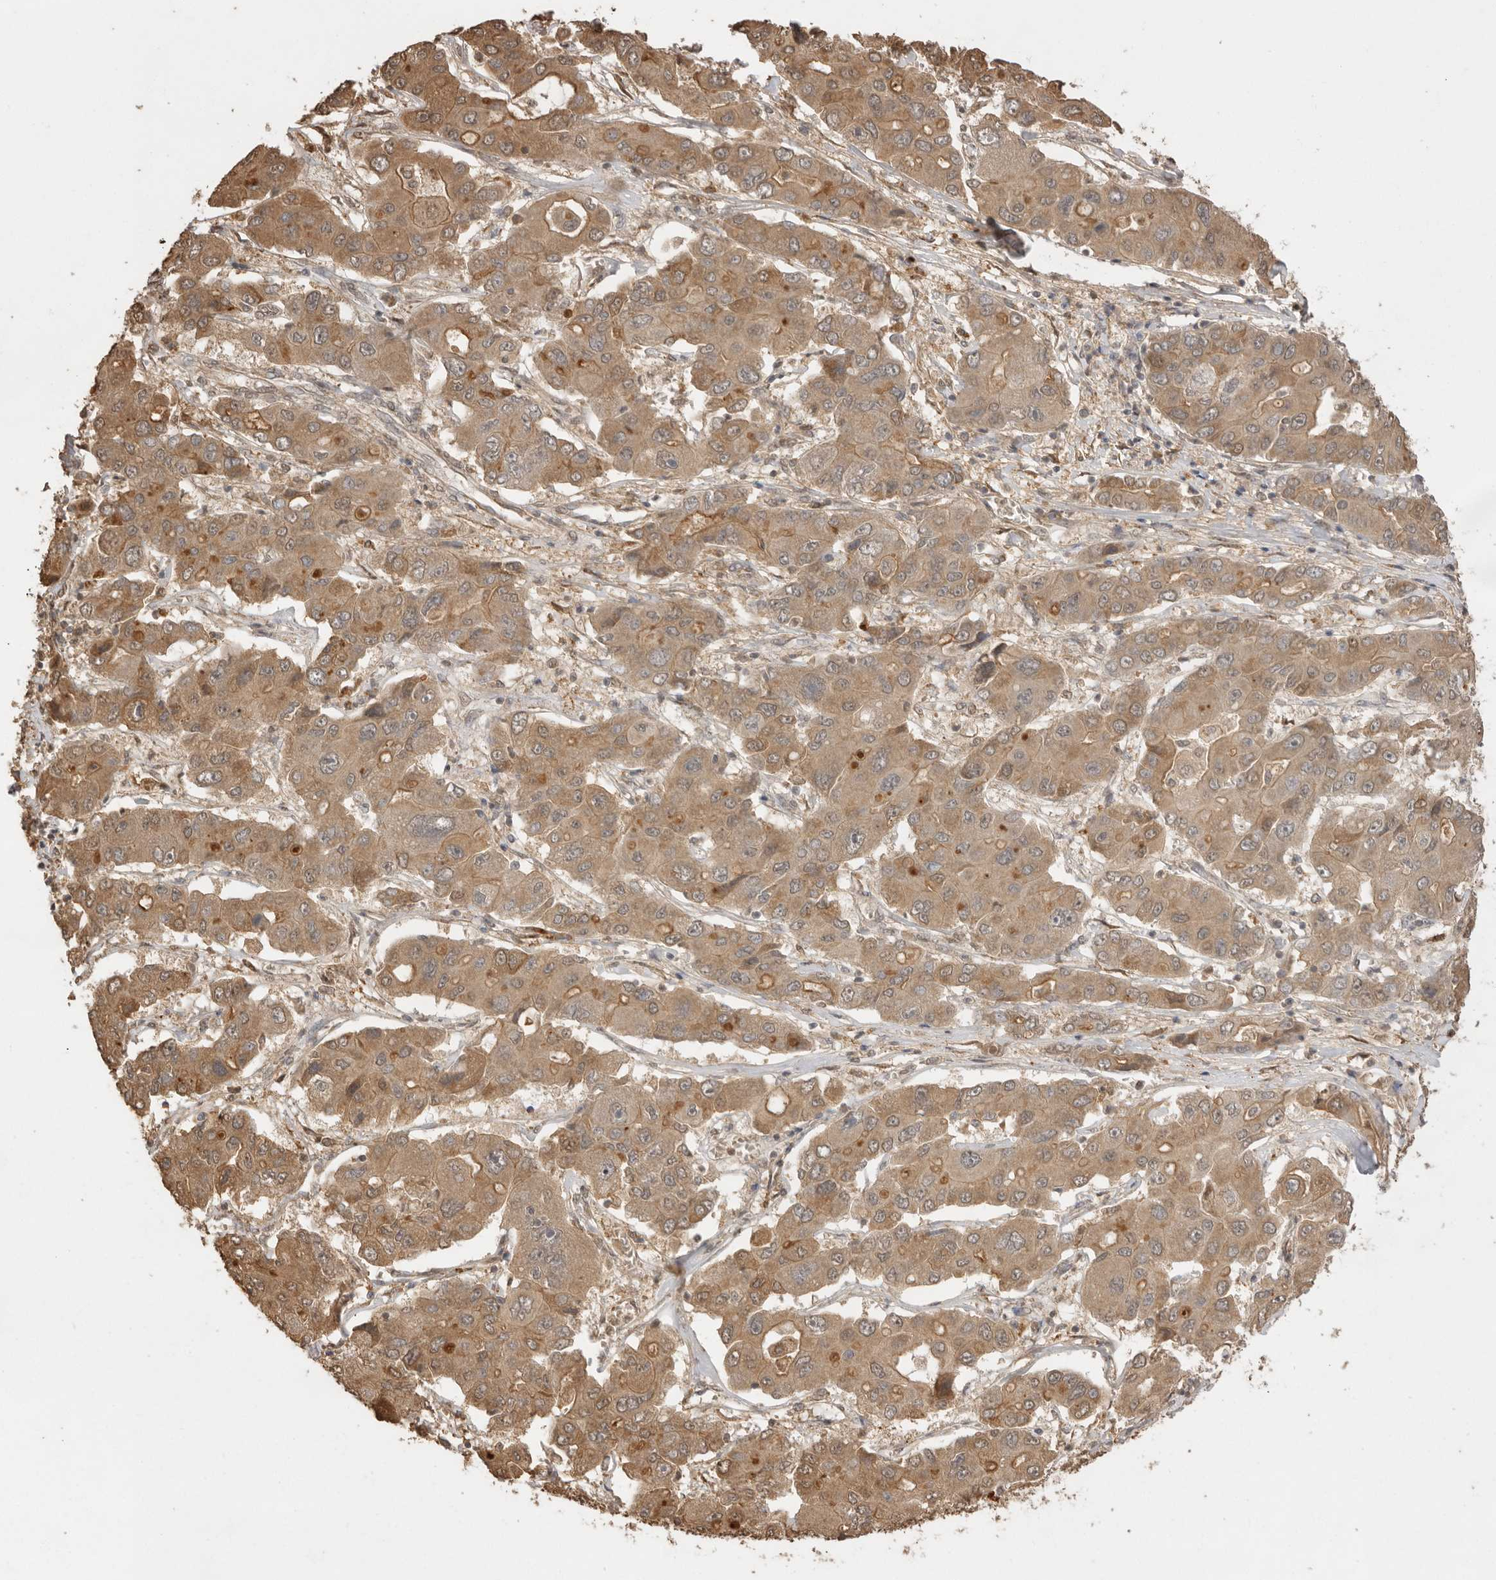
{"staining": {"intensity": "moderate", "quantity": ">75%", "location": "cytoplasmic/membranous"}, "tissue": "liver cancer", "cell_type": "Tumor cells", "image_type": "cancer", "snomed": [{"axis": "morphology", "description": "Cholangiocarcinoma"}, {"axis": "topography", "description": "Liver"}], "caption": "Protein expression analysis of human liver cancer reveals moderate cytoplasmic/membranous staining in about >75% of tumor cells. The staining was performed using DAB (3,3'-diaminobenzidine), with brown indicating positive protein expression. Nuclei are stained blue with hematoxylin.", "gene": "JAG2", "patient": {"sex": "male", "age": 67}}